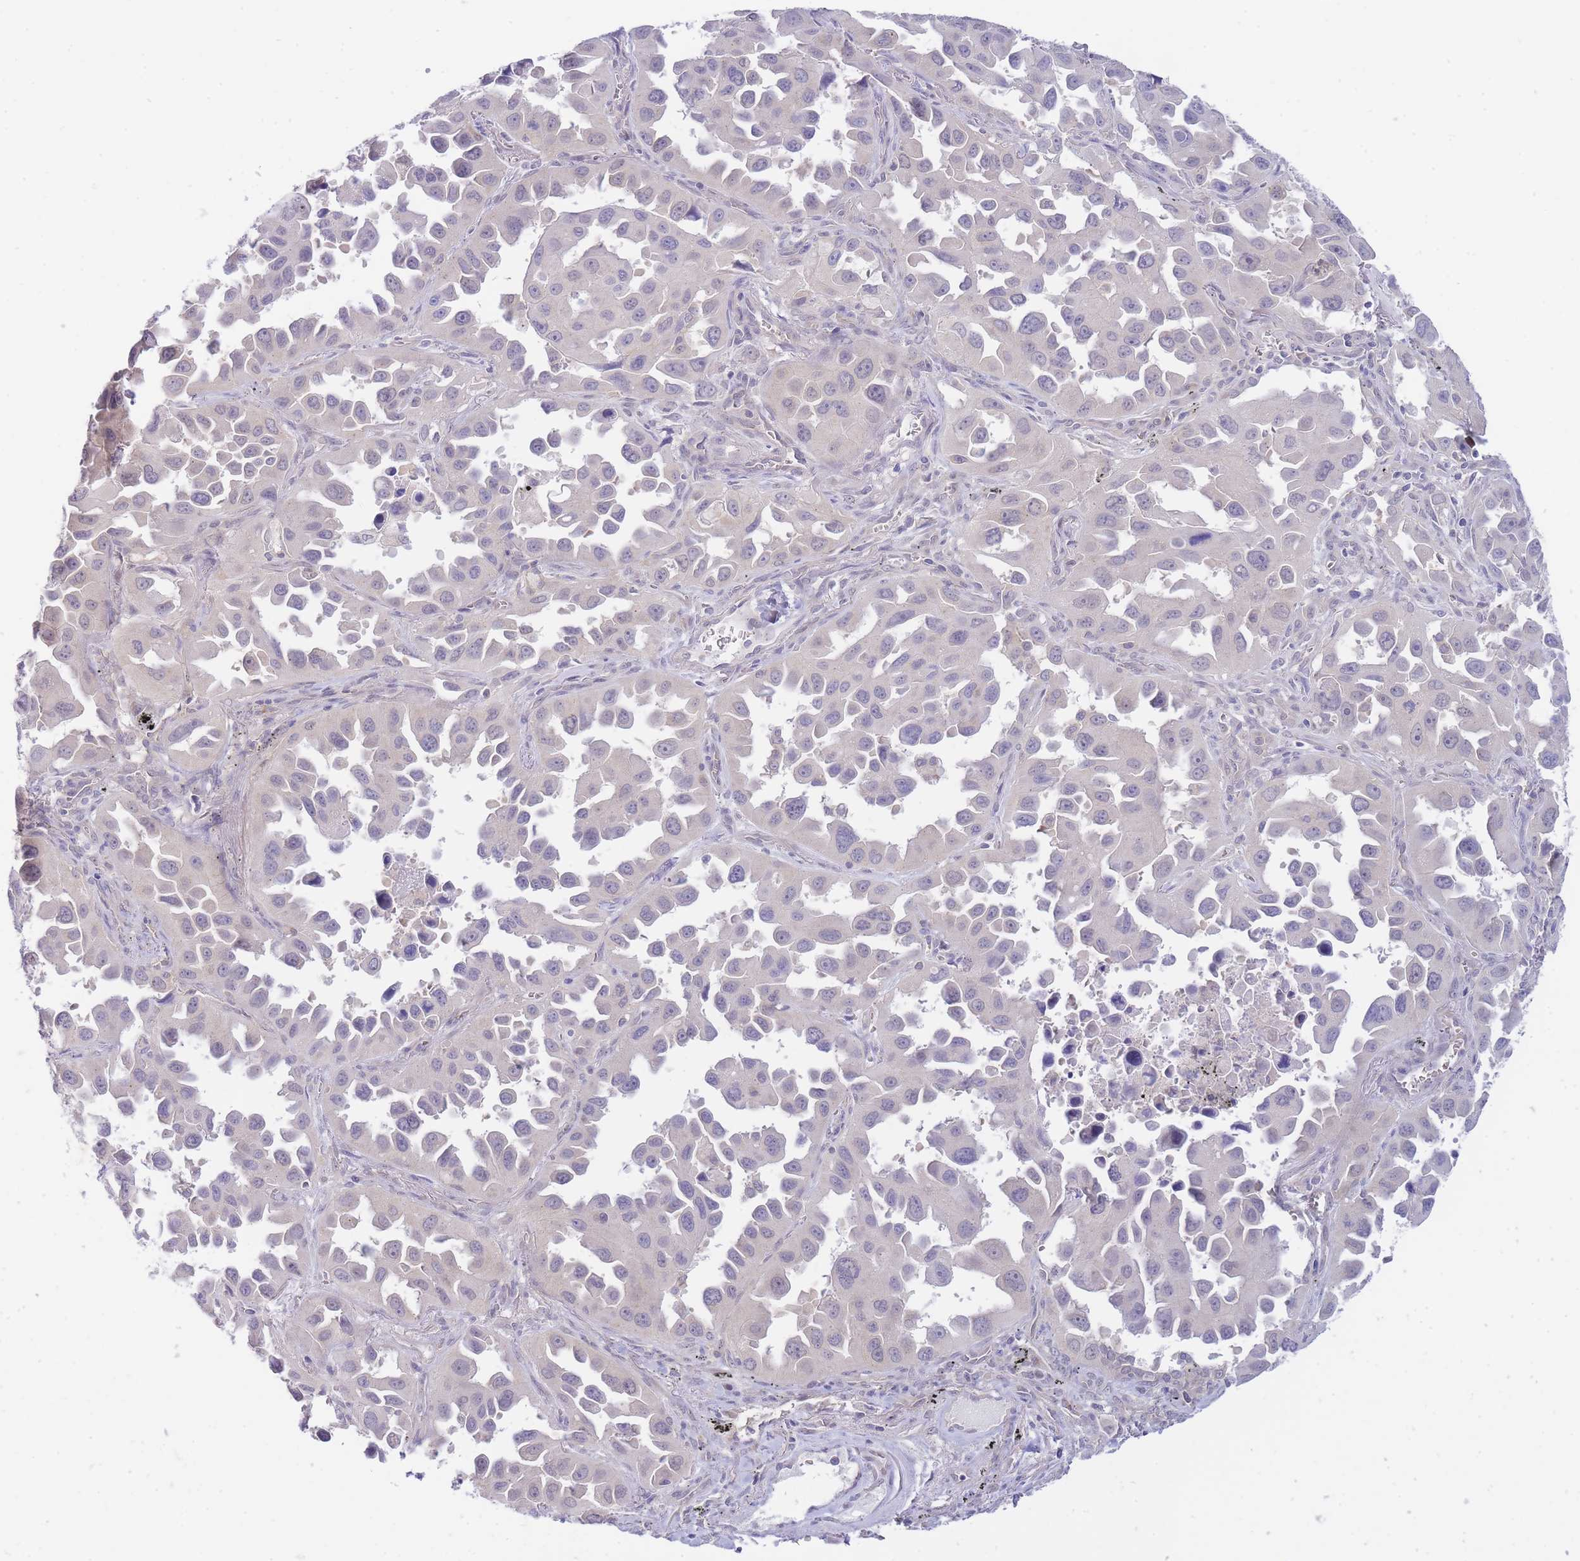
{"staining": {"intensity": "negative", "quantity": "none", "location": "none"}, "tissue": "lung cancer", "cell_type": "Tumor cells", "image_type": "cancer", "snomed": [{"axis": "morphology", "description": "Adenocarcinoma, NOS"}, {"axis": "topography", "description": "Lung"}], "caption": "A high-resolution image shows IHC staining of lung cancer, which displays no significant positivity in tumor cells.", "gene": "SUGT1", "patient": {"sex": "male", "age": 66}}